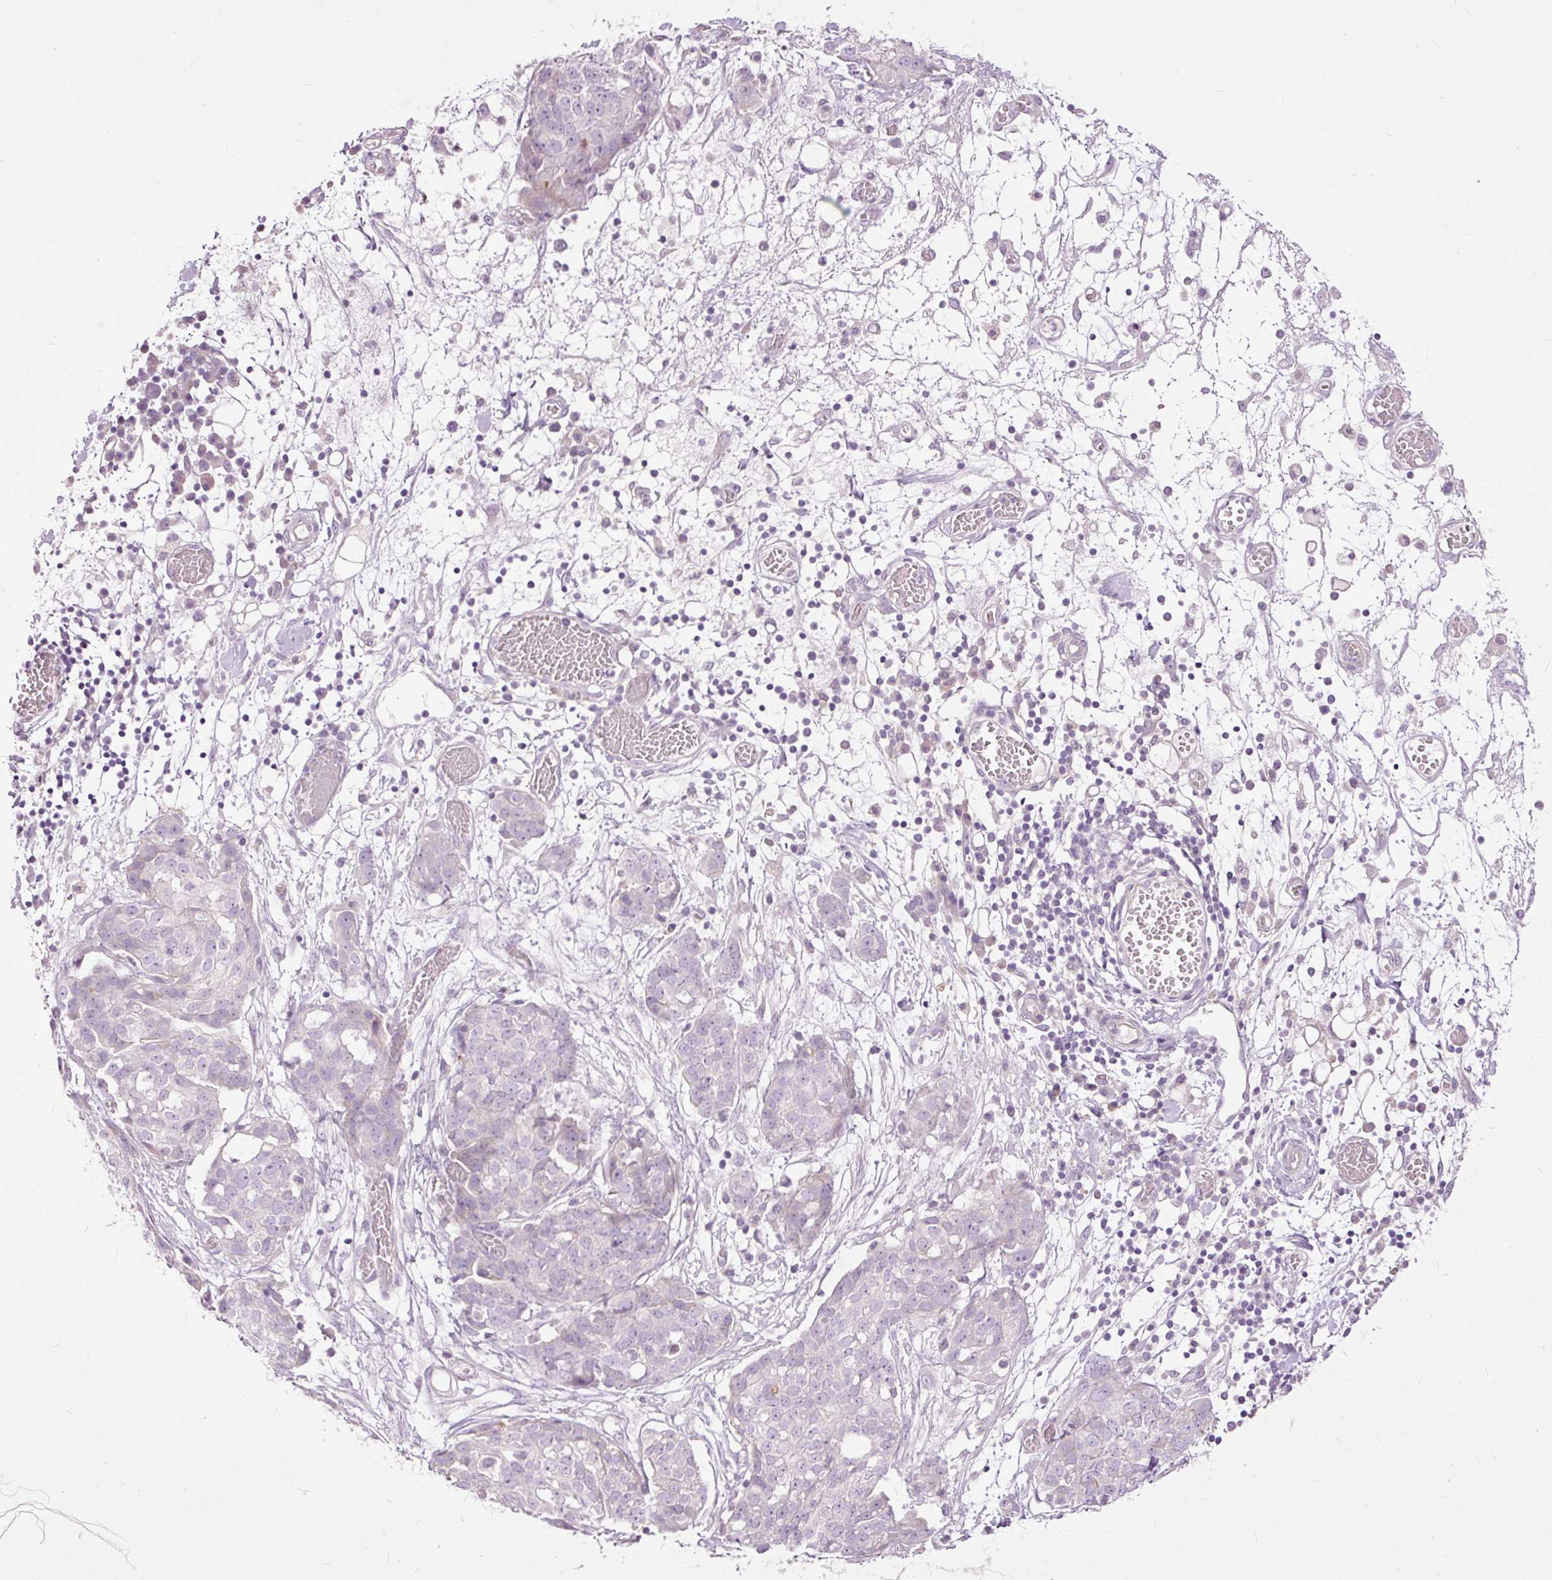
{"staining": {"intensity": "negative", "quantity": "none", "location": "none"}, "tissue": "ovarian cancer", "cell_type": "Tumor cells", "image_type": "cancer", "snomed": [{"axis": "morphology", "description": "Cystadenocarcinoma, serous, NOS"}, {"axis": "topography", "description": "Soft tissue"}, {"axis": "topography", "description": "Ovary"}], "caption": "Tumor cells show no significant positivity in ovarian cancer. (Stains: DAB immunohistochemistry with hematoxylin counter stain, Microscopy: brightfield microscopy at high magnification).", "gene": "FCRL4", "patient": {"sex": "female", "age": 57}}